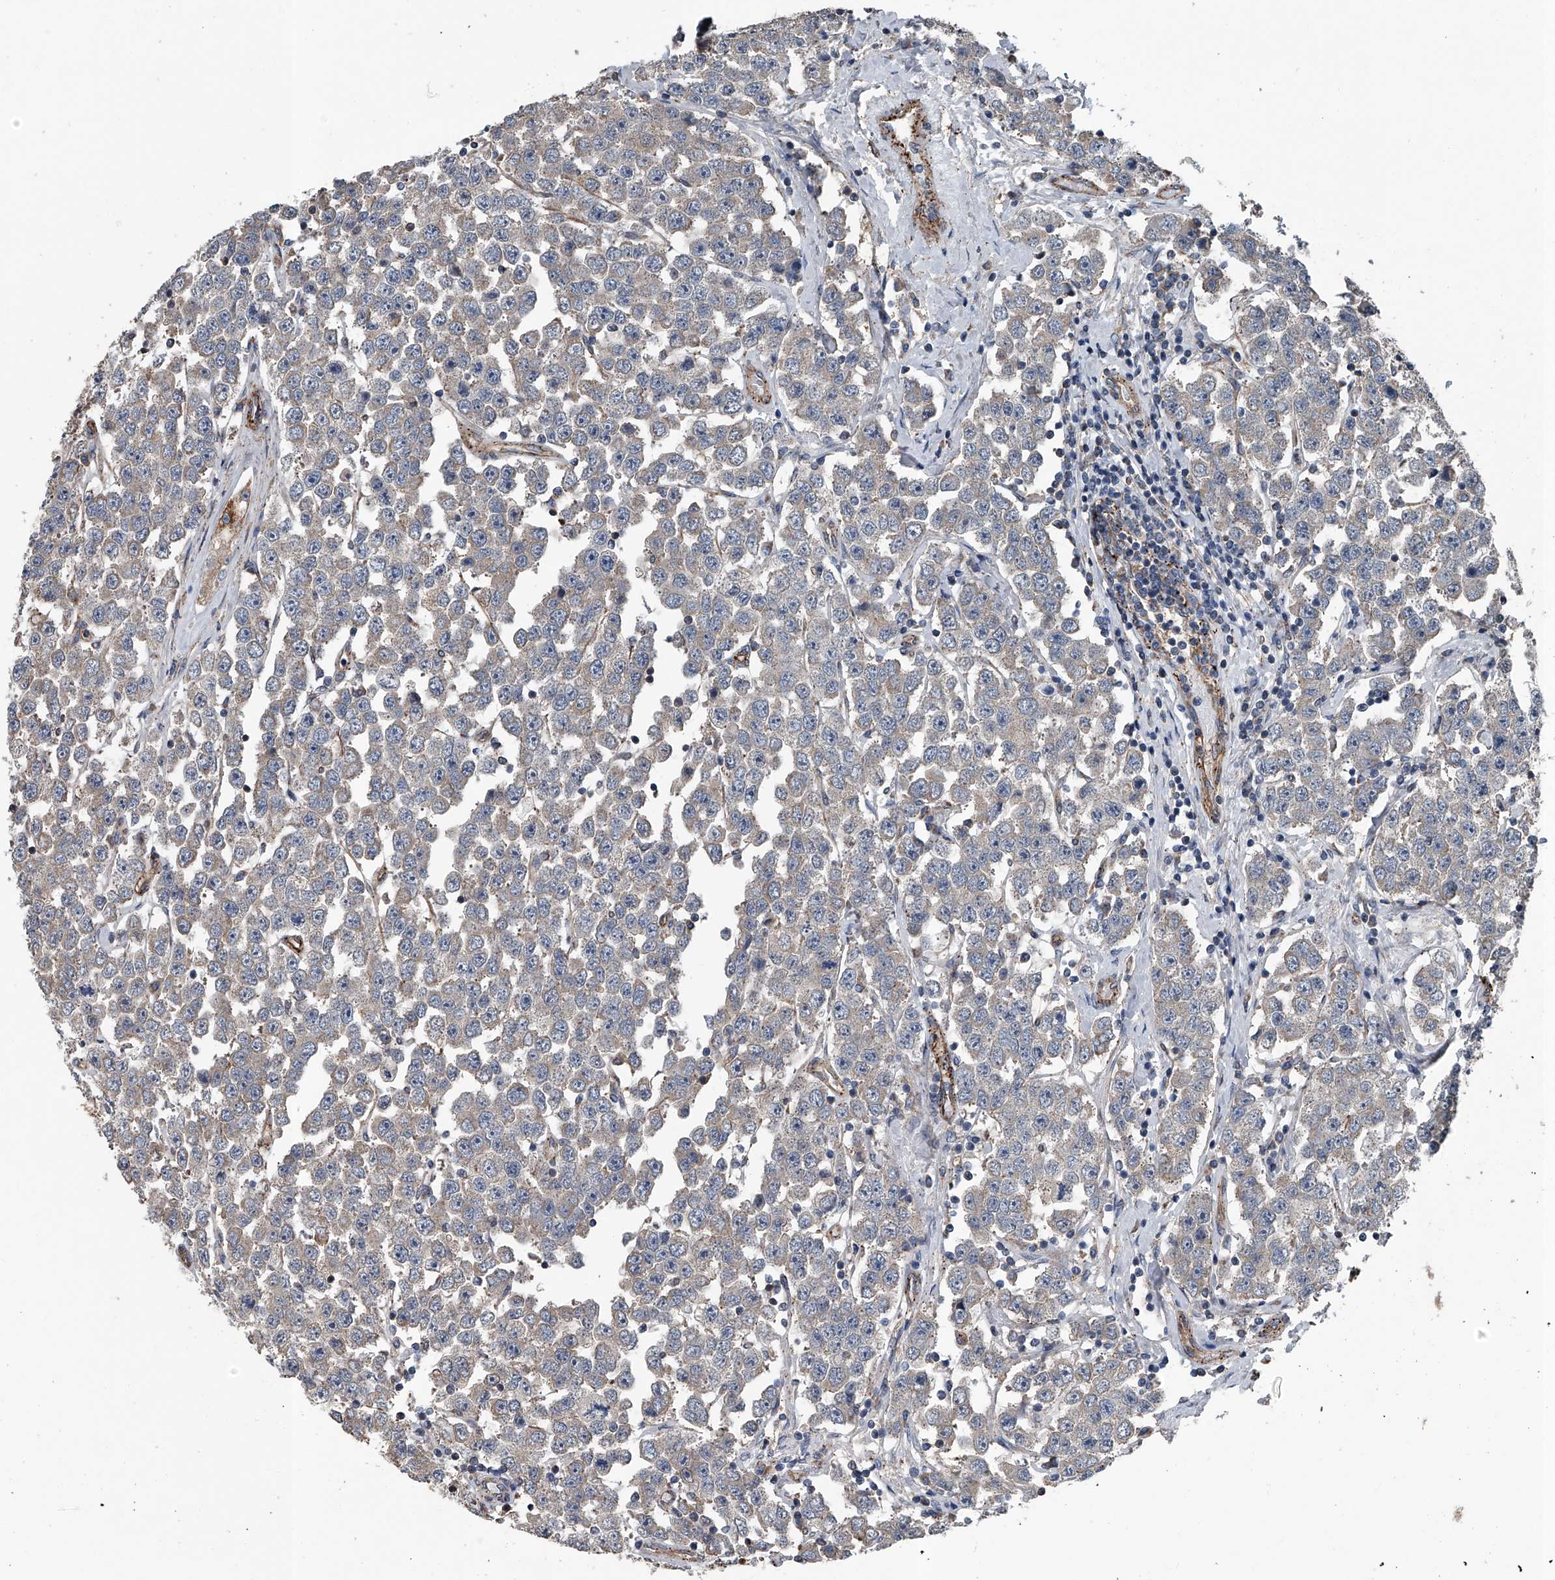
{"staining": {"intensity": "negative", "quantity": "none", "location": "none"}, "tissue": "testis cancer", "cell_type": "Tumor cells", "image_type": "cancer", "snomed": [{"axis": "morphology", "description": "Seminoma, NOS"}, {"axis": "topography", "description": "Testis"}], "caption": "An image of human seminoma (testis) is negative for staining in tumor cells.", "gene": "LDLRAD2", "patient": {"sex": "male", "age": 28}}